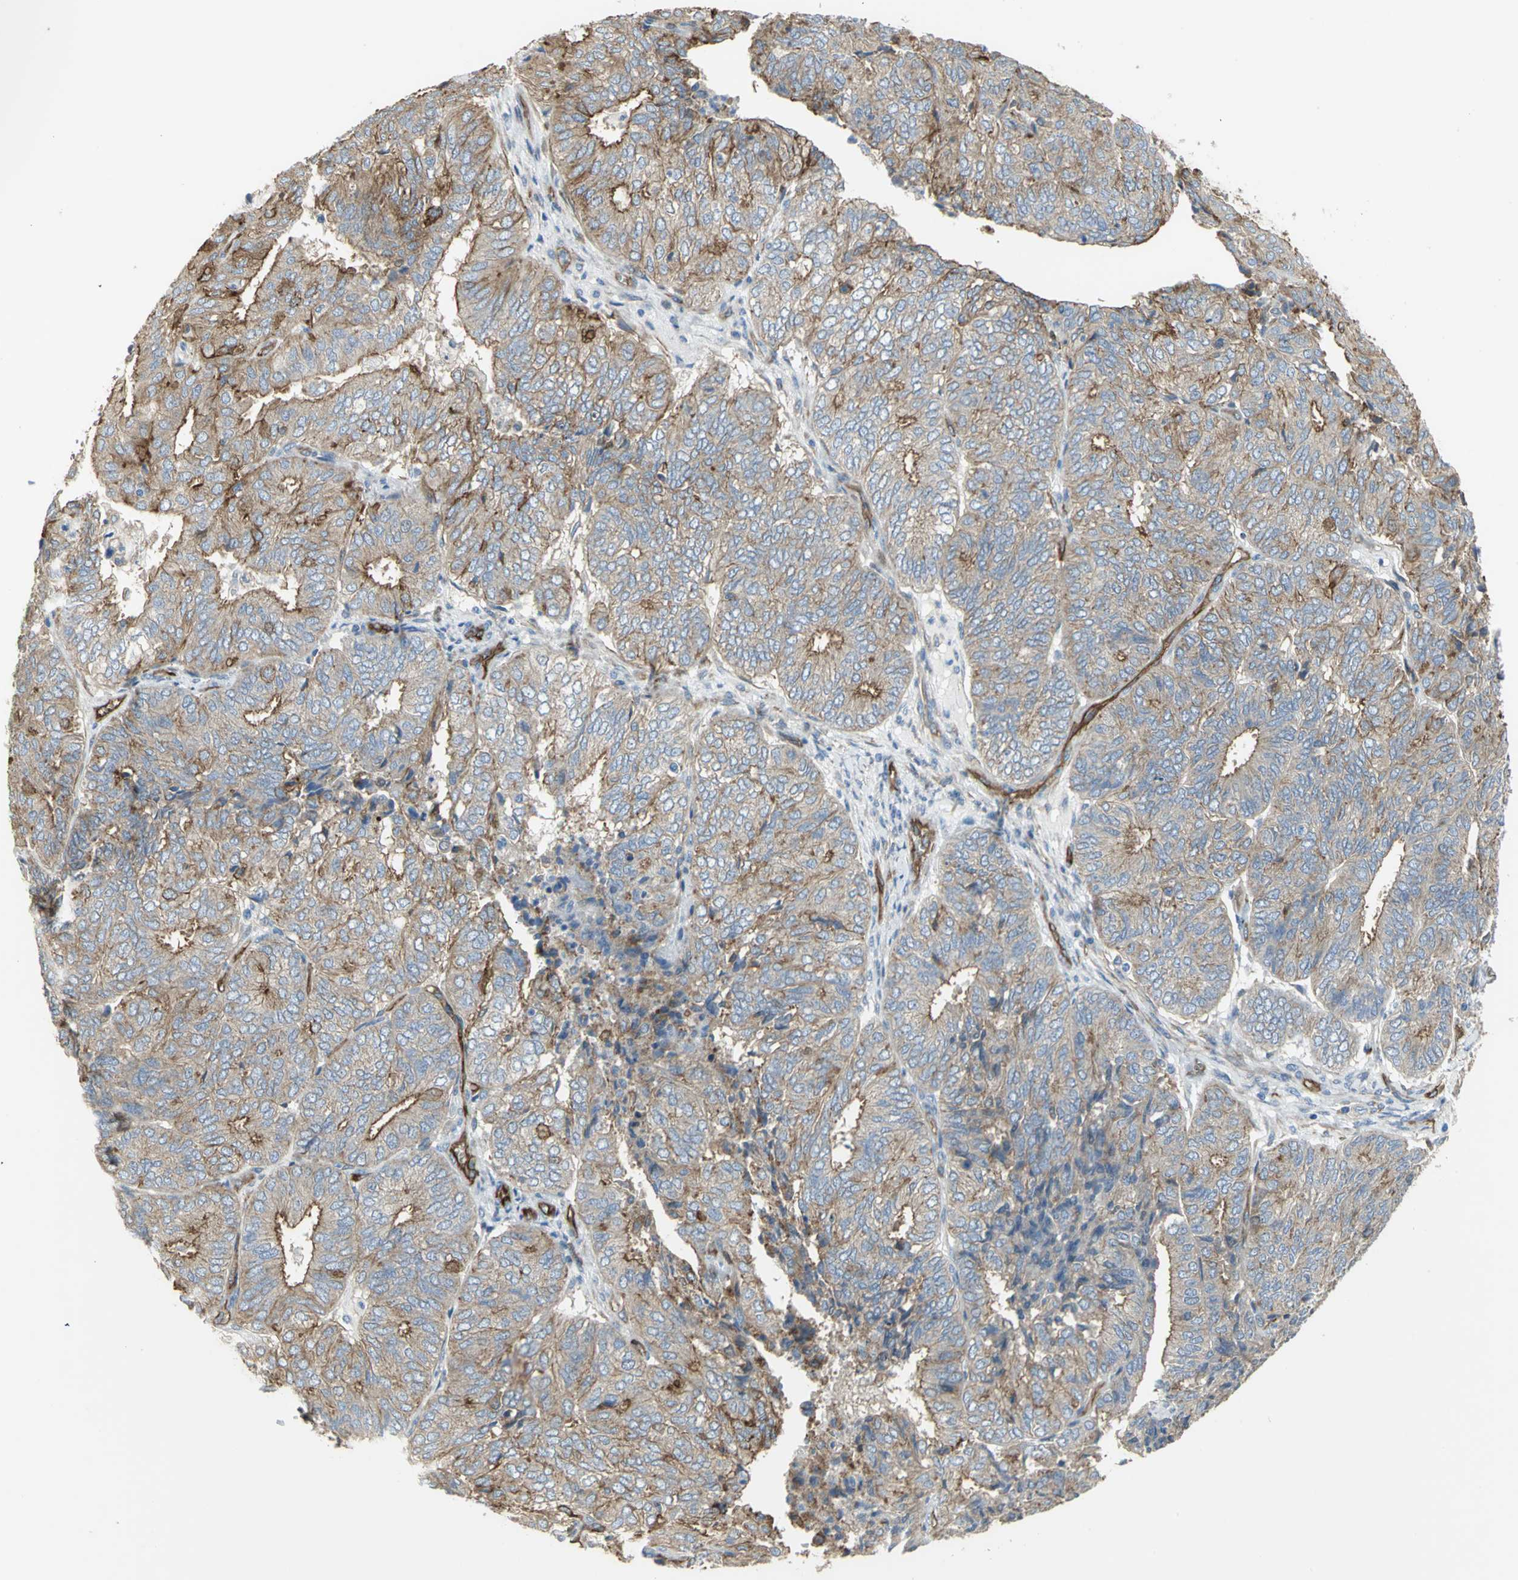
{"staining": {"intensity": "strong", "quantity": "25%-75%", "location": "cytoplasmic/membranous"}, "tissue": "endometrial cancer", "cell_type": "Tumor cells", "image_type": "cancer", "snomed": [{"axis": "morphology", "description": "Adenocarcinoma, NOS"}, {"axis": "topography", "description": "Uterus"}], "caption": "Endometrial cancer tissue demonstrates strong cytoplasmic/membranous positivity in about 25%-75% of tumor cells (IHC, brightfield microscopy, high magnification).", "gene": "FLNB", "patient": {"sex": "female", "age": 60}}